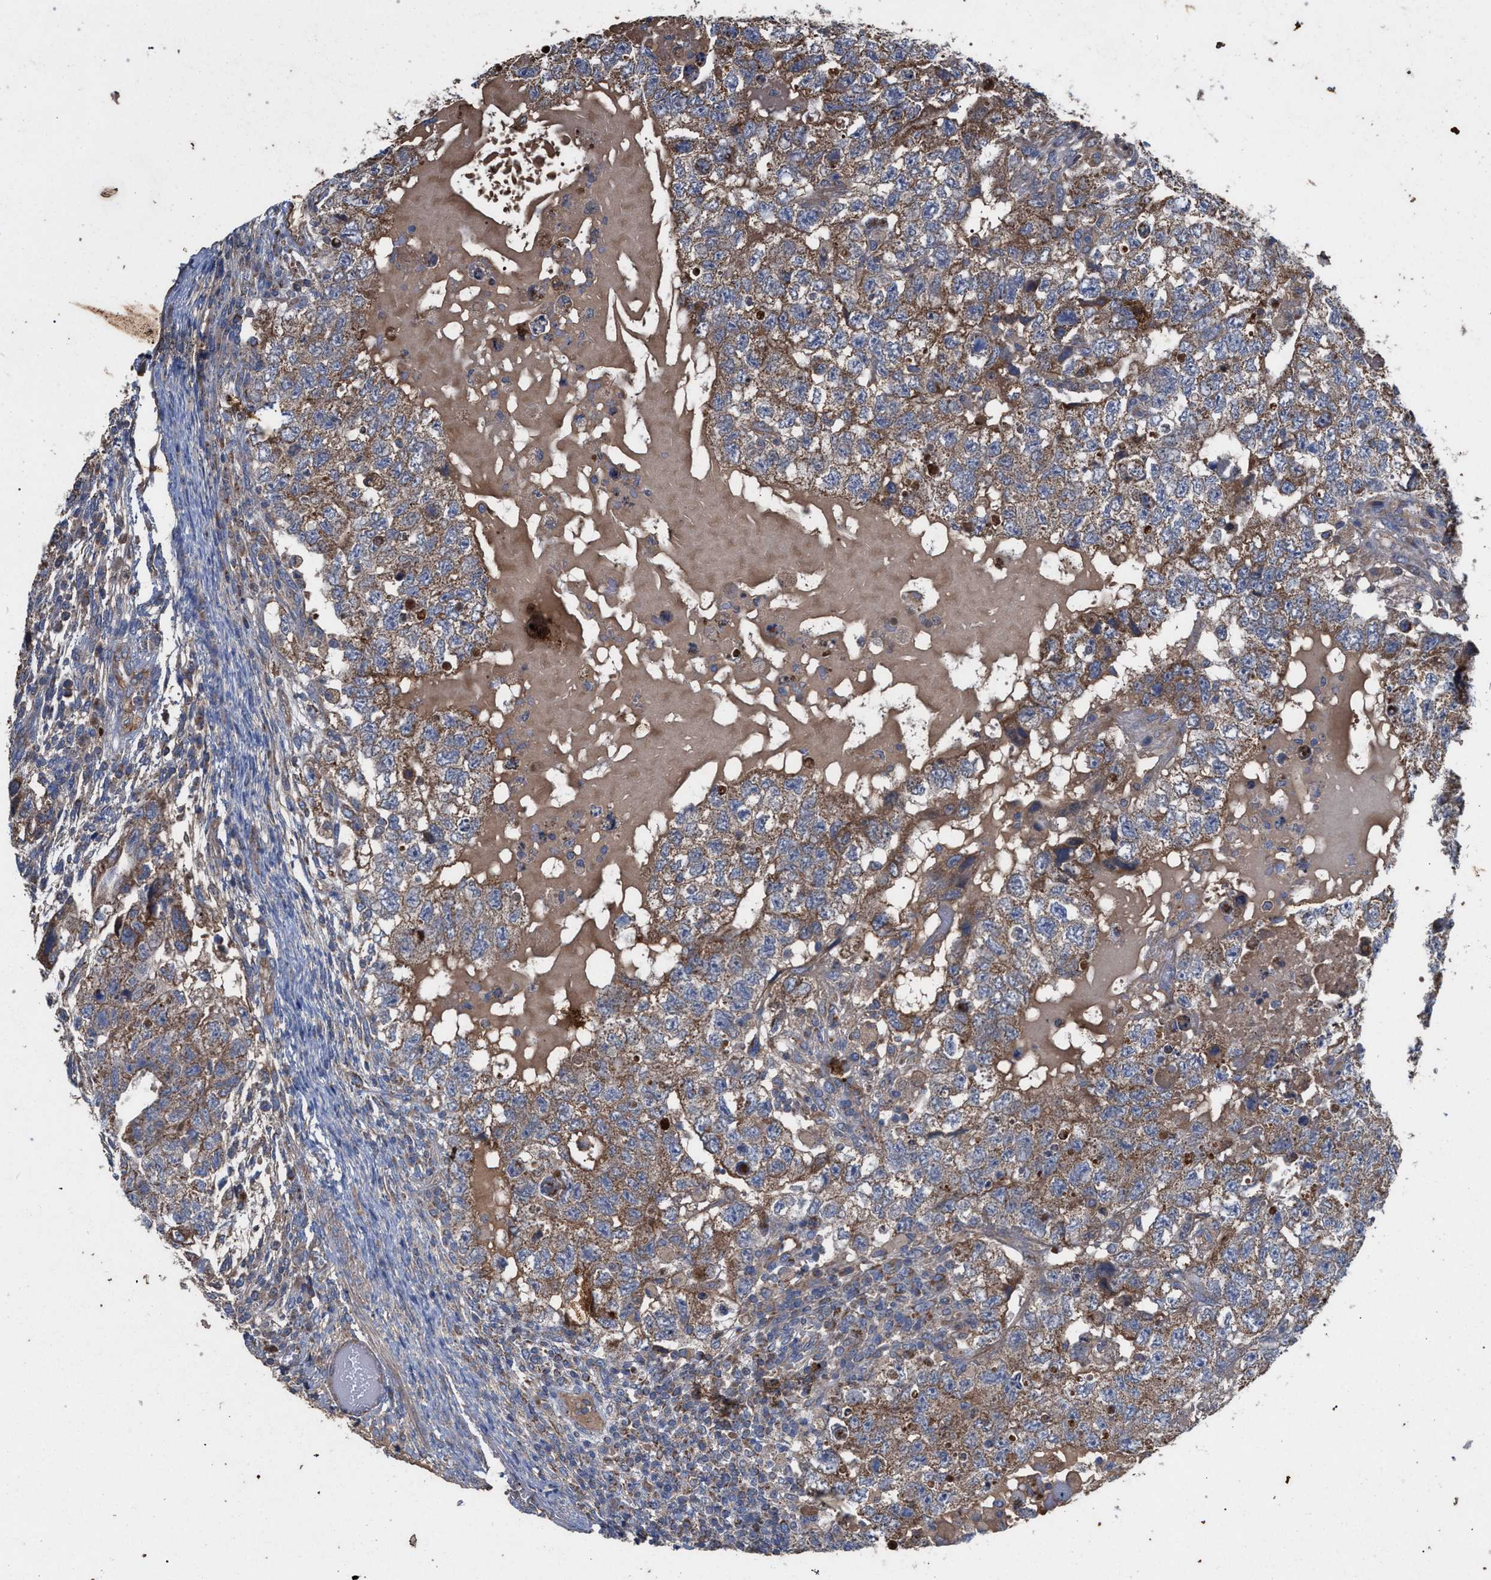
{"staining": {"intensity": "weak", "quantity": ">75%", "location": "cytoplasmic/membranous"}, "tissue": "testis cancer", "cell_type": "Tumor cells", "image_type": "cancer", "snomed": [{"axis": "morphology", "description": "Carcinoma, Embryonal, NOS"}, {"axis": "topography", "description": "Testis"}], "caption": "Human testis cancer stained with a brown dye shows weak cytoplasmic/membranous positive staining in about >75% of tumor cells.", "gene": "BCL2L12", "patient": {"sex": "male", "age": 36}}